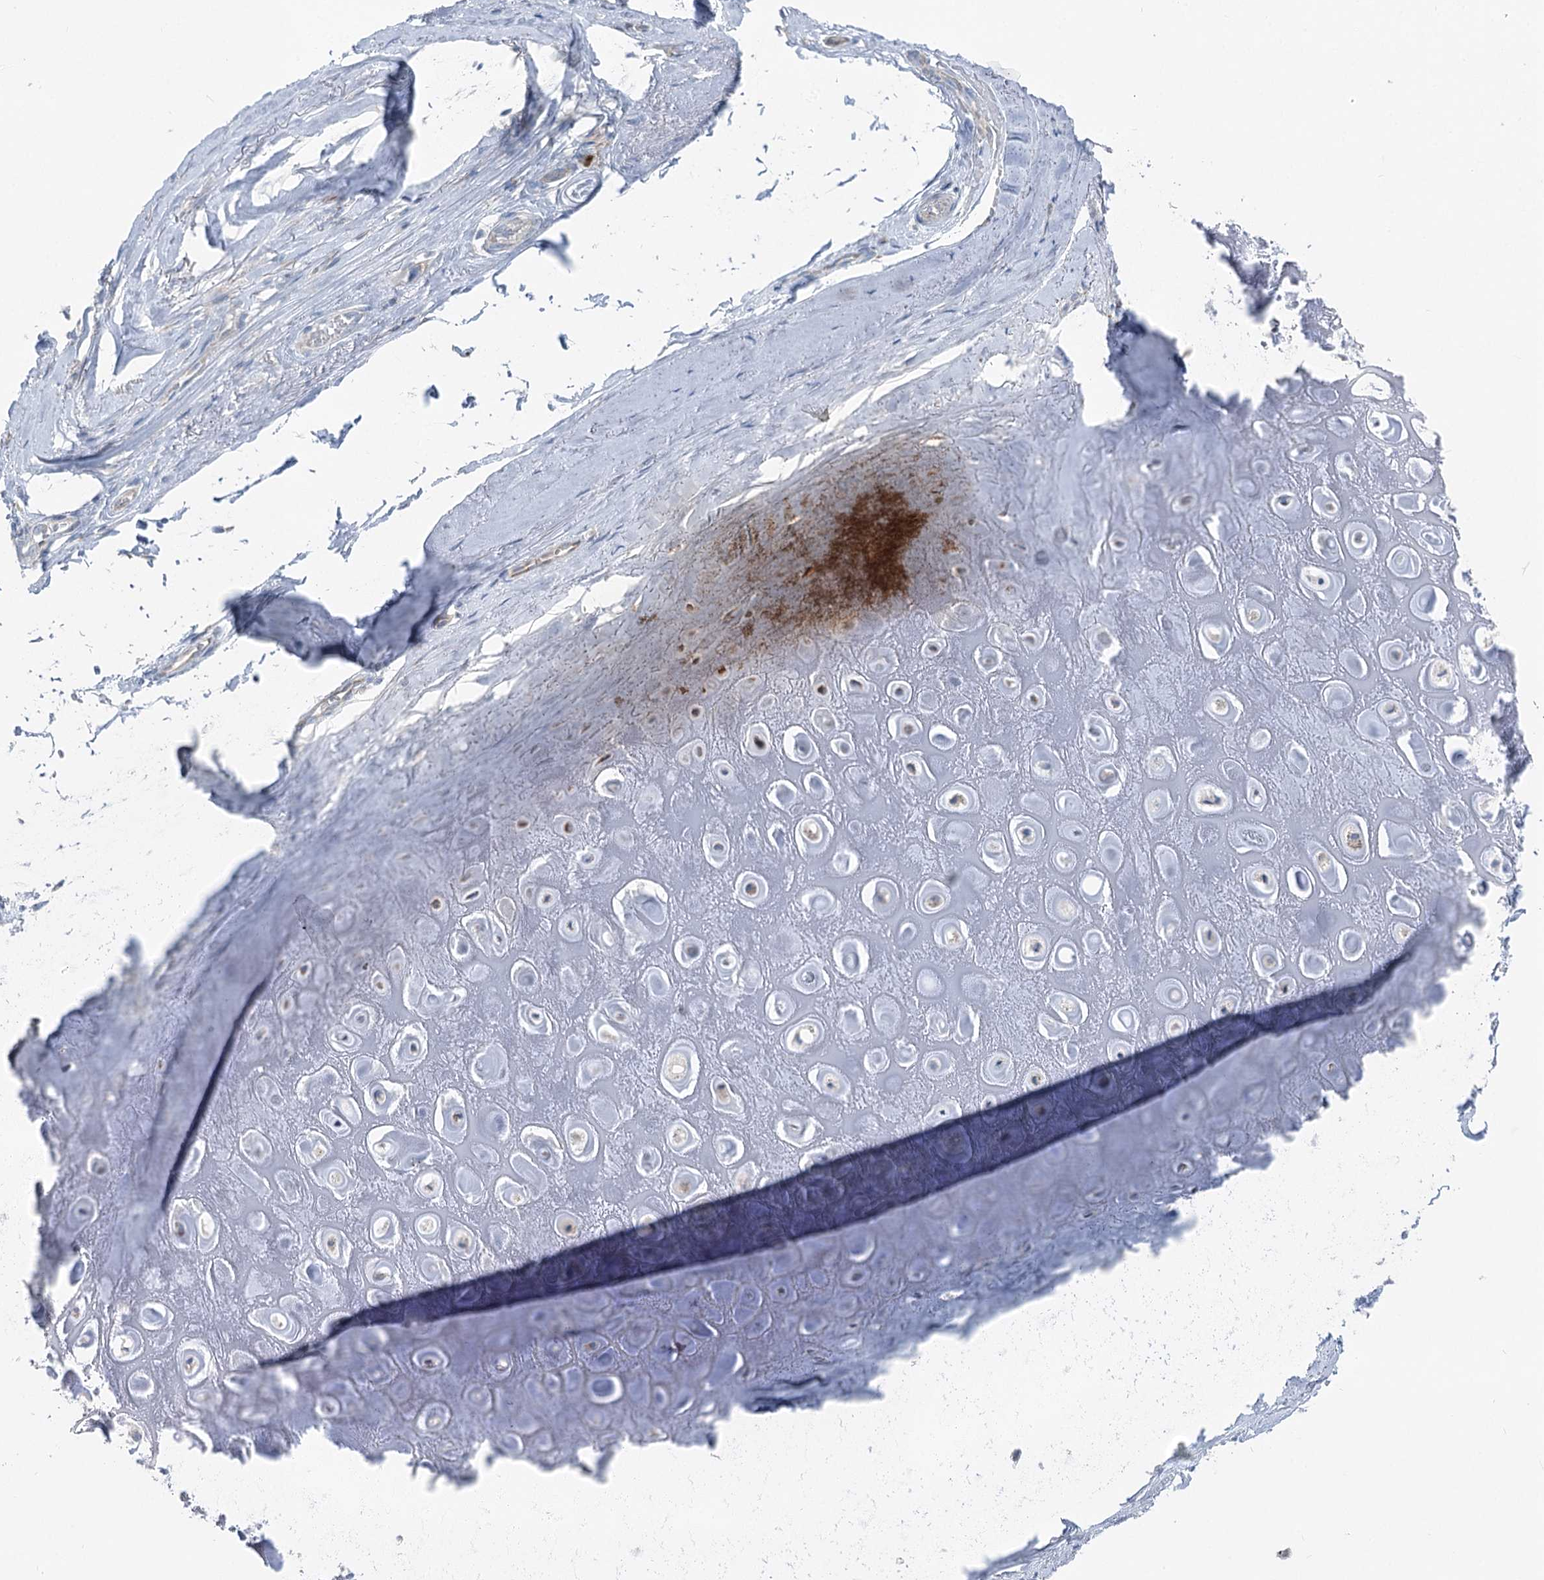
{"staining": {"intensity": "negative", "quantity": "none", "location": "none"}, "tissue": "adipose tissue", "cell_type": "Adipocytes", "image_type": "normal", "snomed": [{"axis": "morphology", "description": "Normal tissue, NOS"}, {"axis": "morphology", "description": "Basal cell carcinoma"}, {"axis": "topography", "description": "Skin"}], "caption": "High power microscopy image of an immunohistochemistry (IHC) micrograph of normal adipose tissue, revealing no significant positivity in adipocytes.", "gene": "POGLUT1", "patient": {"sex": "female", "age": 89}}